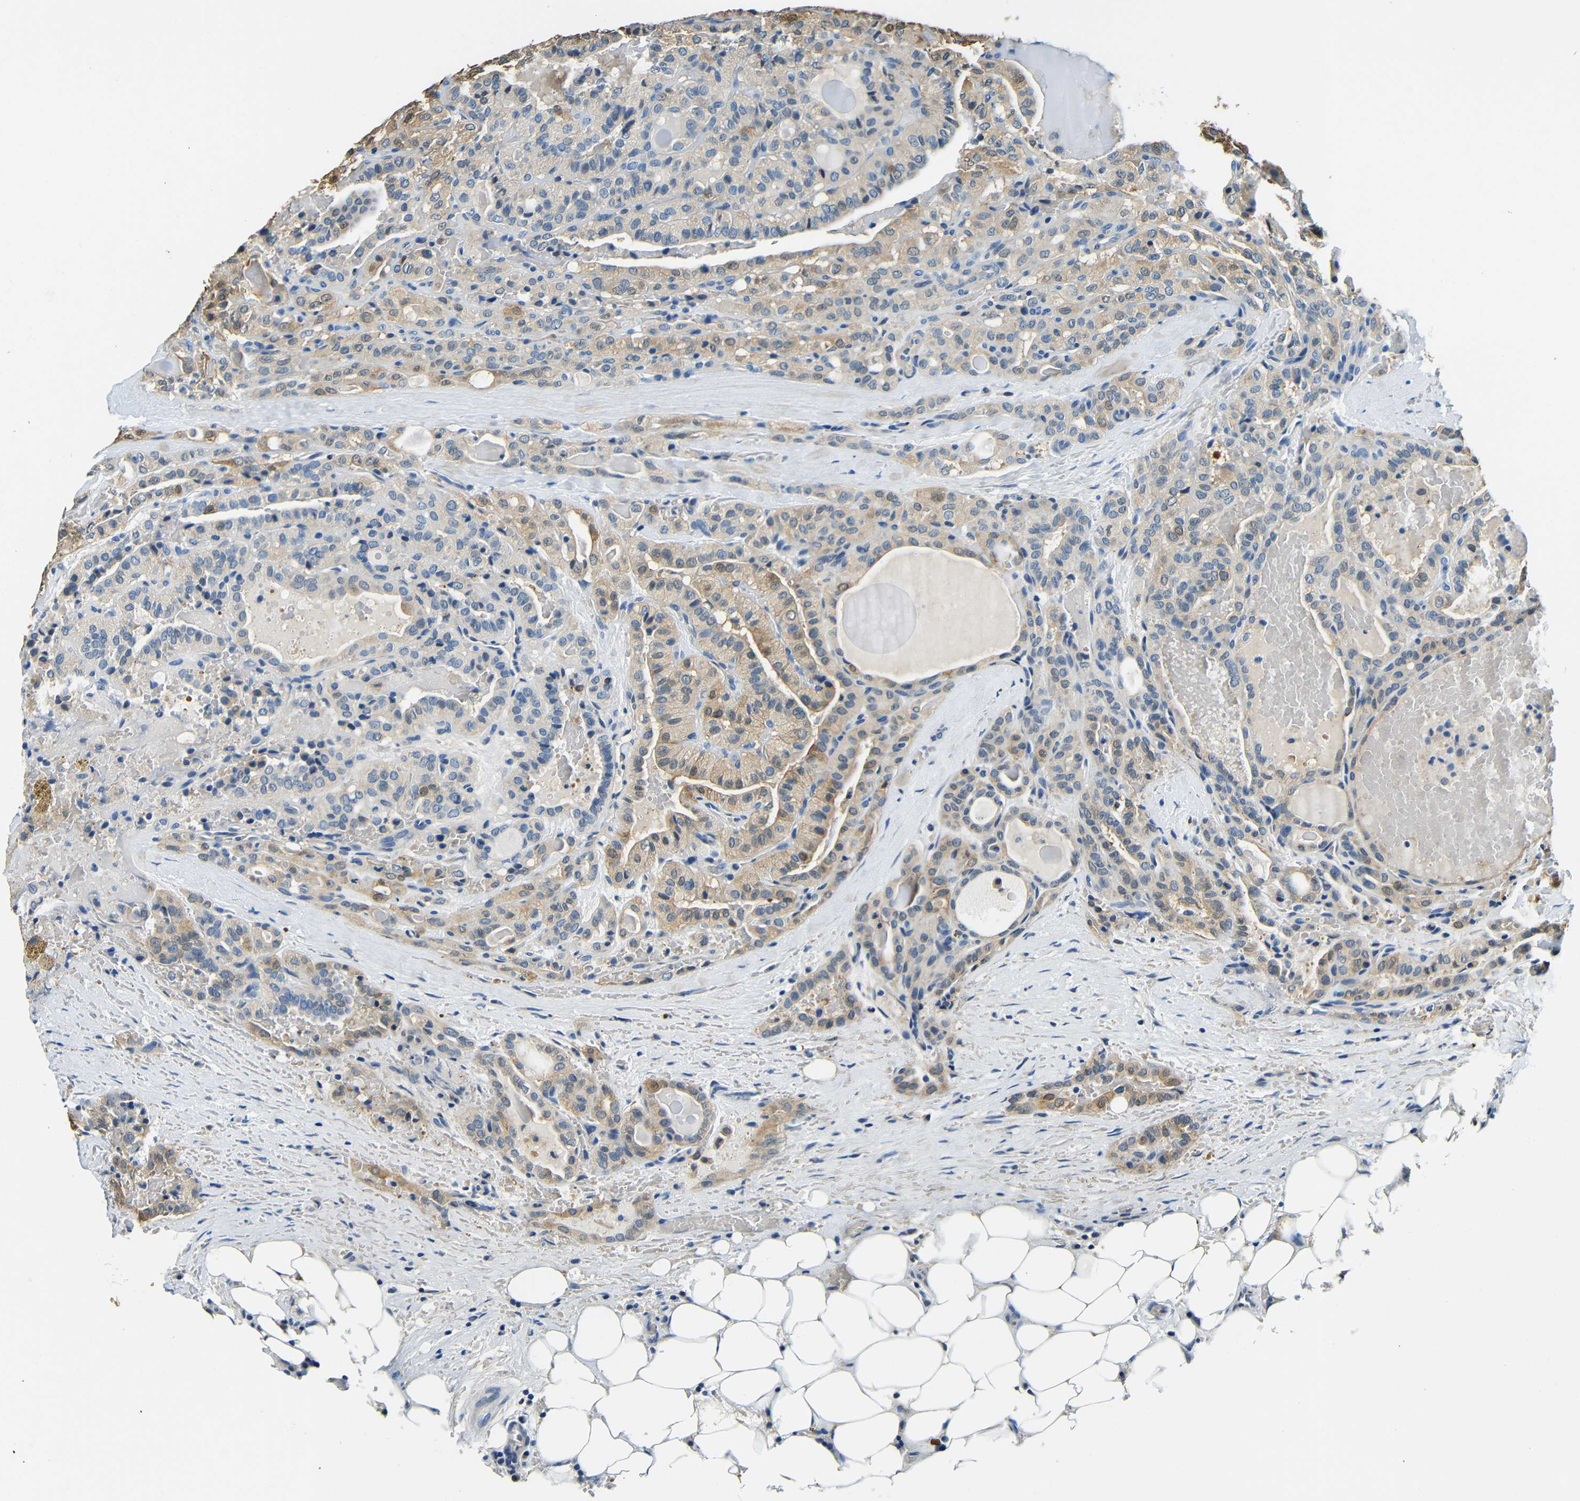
{"staining": {"intensity": "moderate", "quantity": "25%-75%", "location": "cytoplasmic/membranous"}, "tissue": "head and neck cancer", "cell_type": "Tumor cells", "image_type": "cancer", "snomed": [{"axis": "morphology", "description": "Squamous cell carcinoma, NOS"}, {"axis": "topography", "description": "Oral tissue"}, {"axis": "topography", "description": "Head-Neck"}], "caption": "Protein expression by immunohistochemistry (IHC) exhibits moderate cytoplasmic/membranous expression in approximately 25%-75% of tumor cells in head and neck cancer (squamous cell carcinoma).", "gene": "FMO5", "patient": {"sex": "female", "age": 50}}